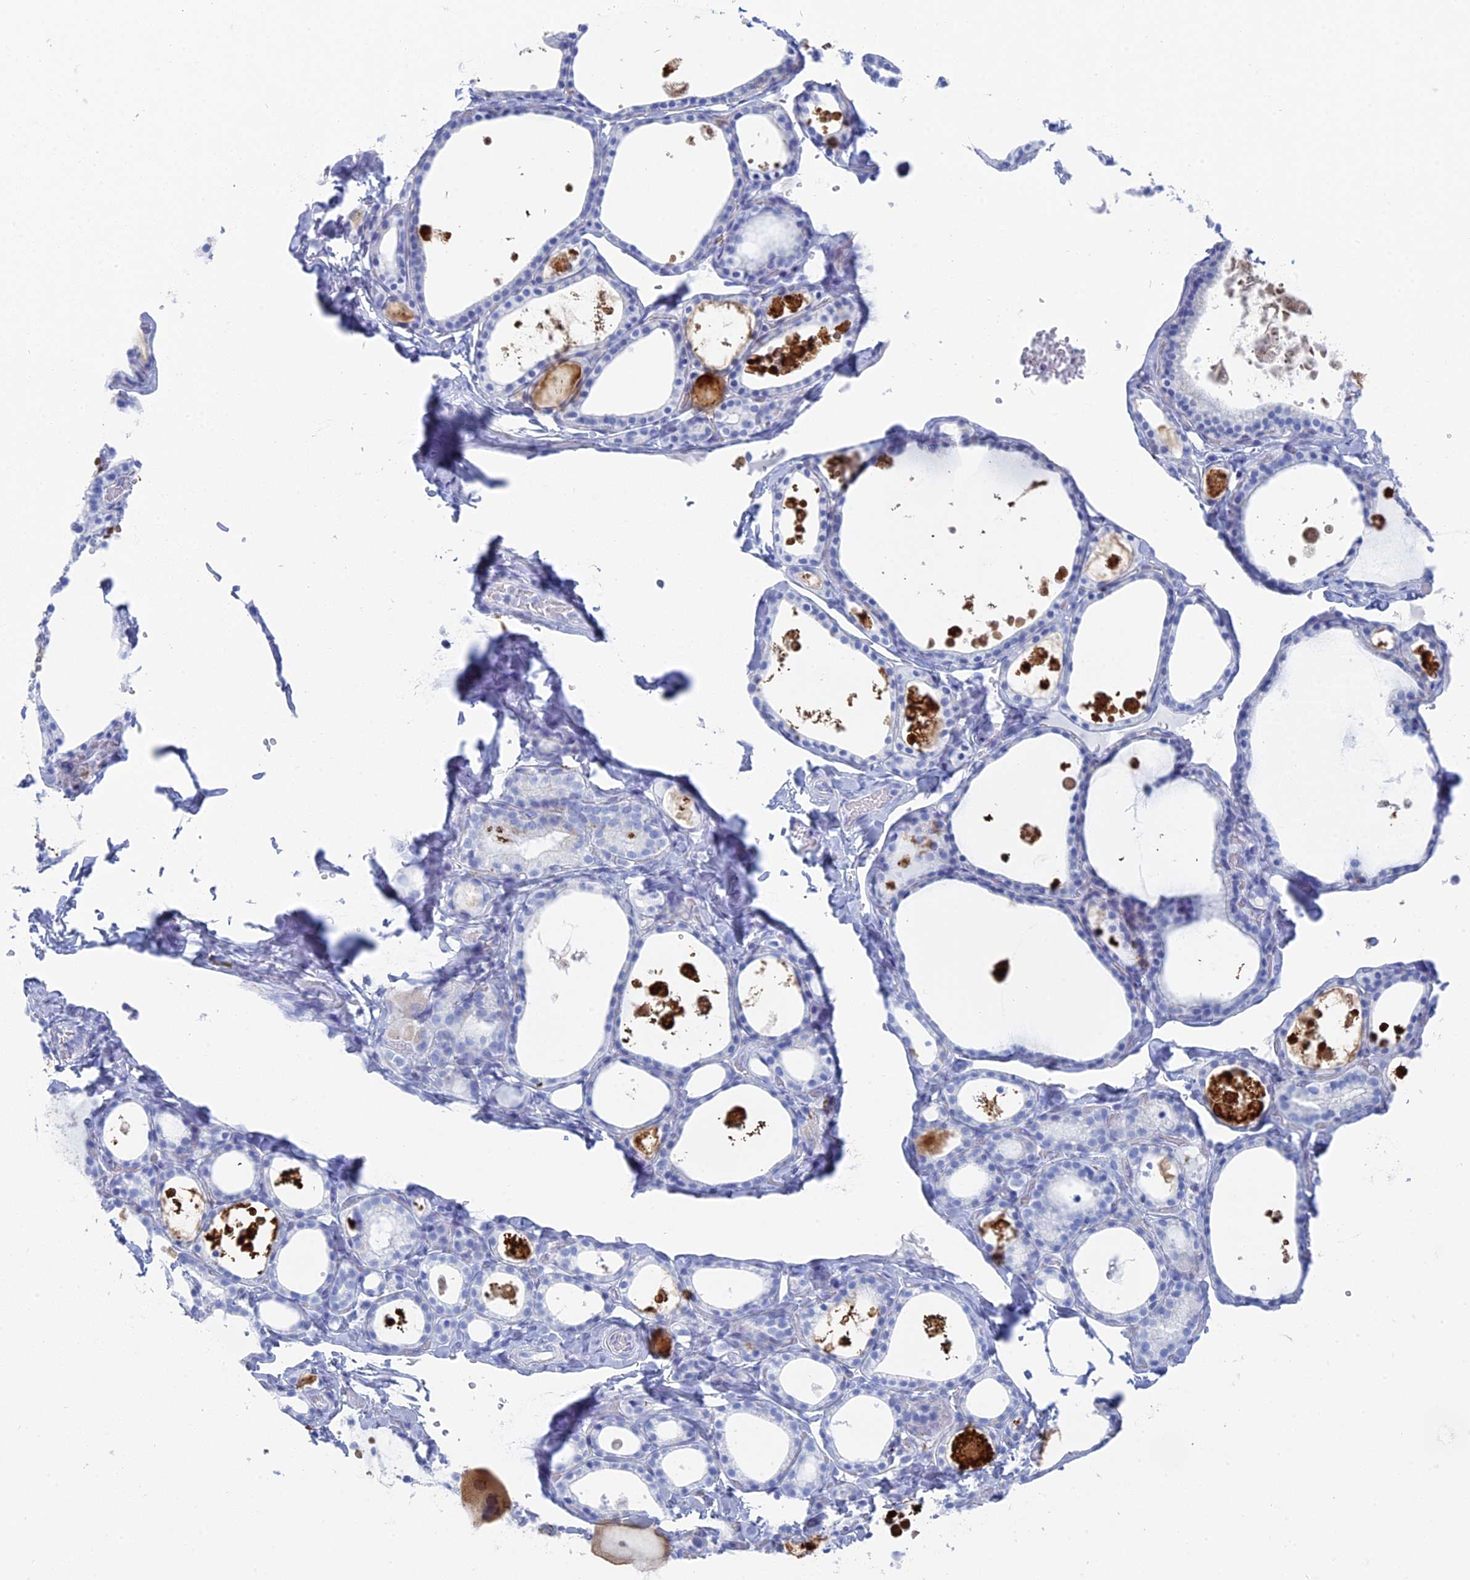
{"staining": {"intensity": "negative", "quantity": "none", "location": "none"}, "tissue": "thyroid gland", "cell_type": "Glandular cells", "image_type": "normal", "snomed": [{"axis": "morphology", "description": "Normal tissue, NOS"}, {"axis": "topography", "description": "Thyroid gland"}], "caption": "IHC photomicrograph of unremarkable thyroid gland: thyroid gland stained with DAB (3,3'-diaminobenzidine) exhibits no significant protein staining in glandular cells. (Brightfield microscopy of DAB (3,3'-diaminobenzidine) immunohistochemistry at high magnification).", "gene": "ALMS1", "patient": {"sex": "male", "age": 56}}